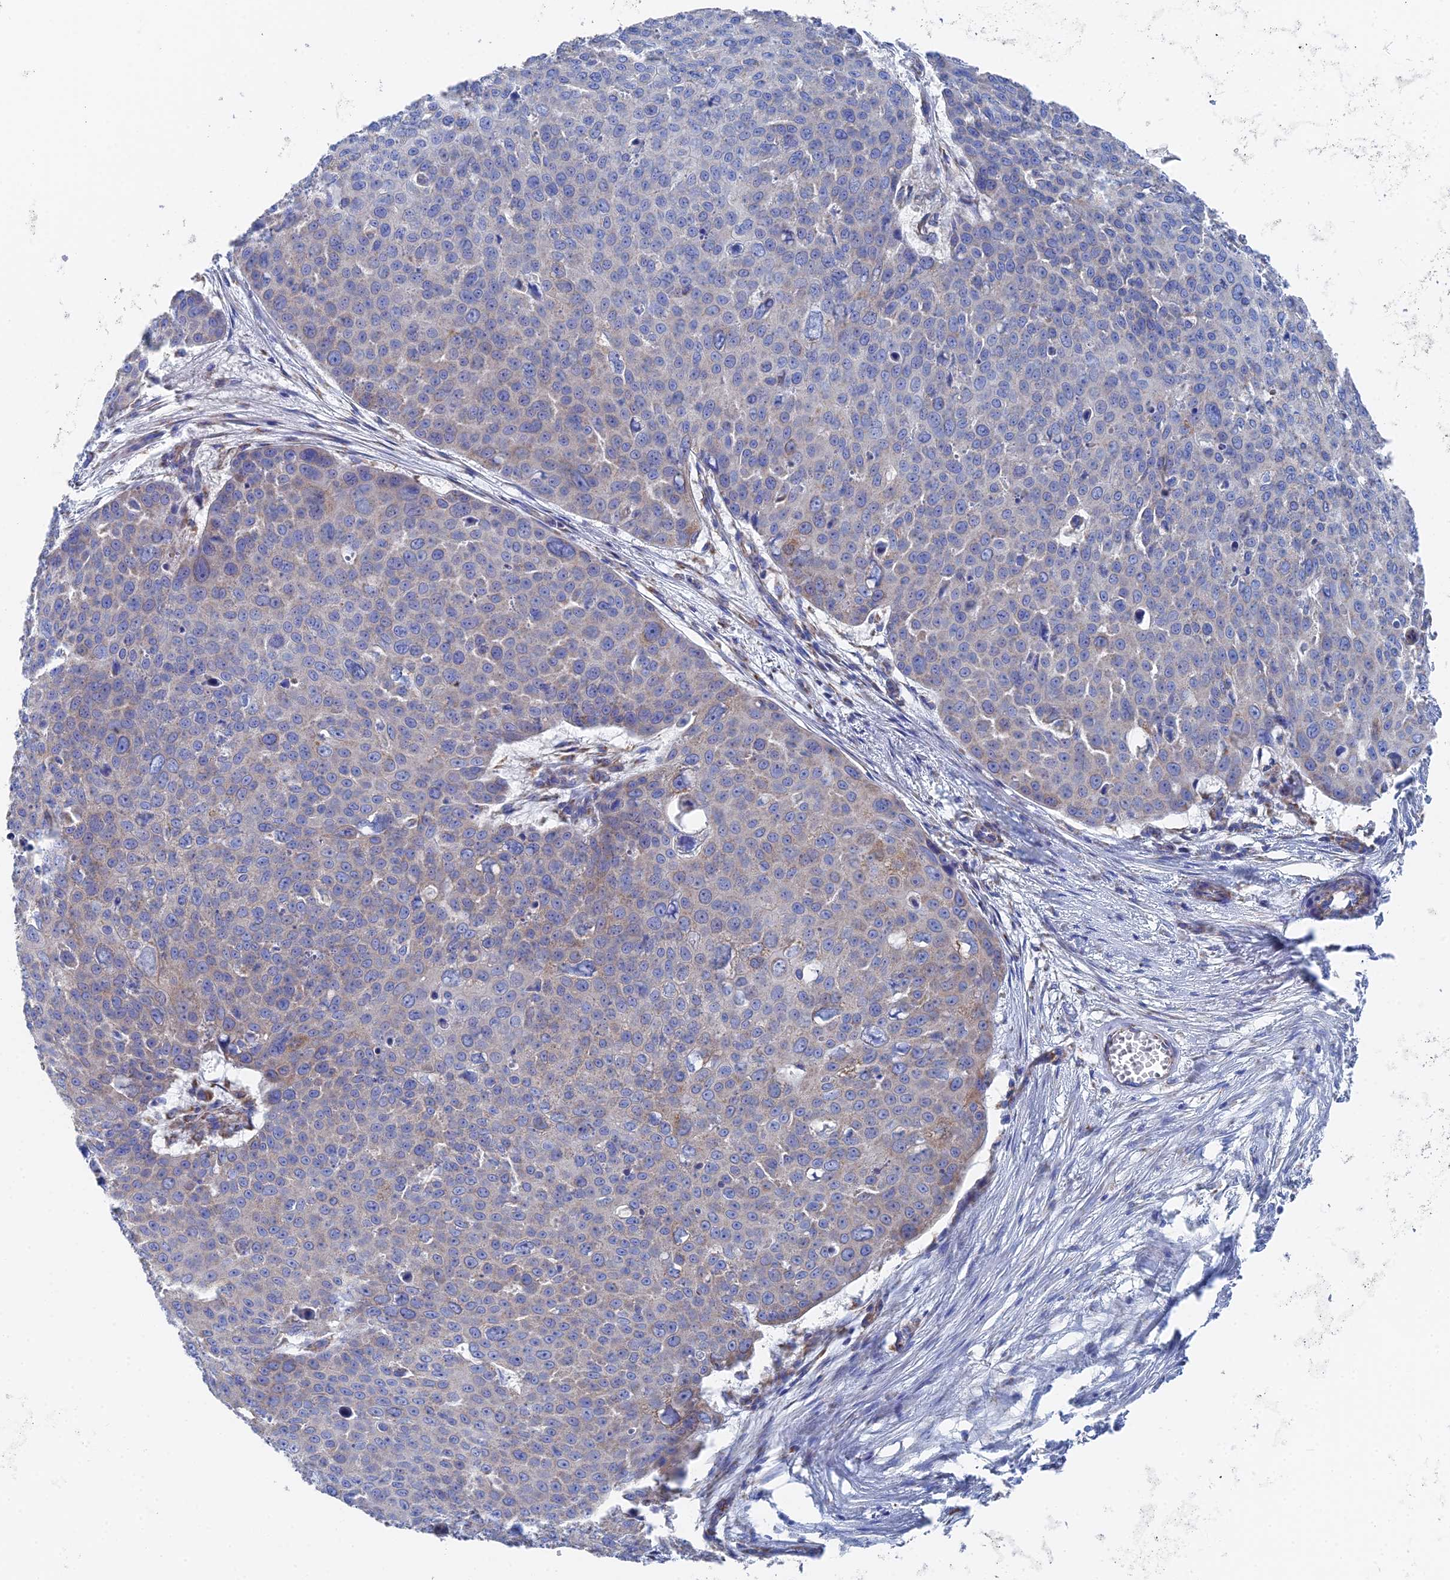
{"staining": {"intensity": "weak", "quantity": "<25%", "location": "cytoplasmic/membranous"}, "tissue": "skin cancer", "cell_type": "Tumor cells", "image_type": "cancer", "snomed": [{"axis": "morphology", "description": "Squamous cell carcinoma, NOS"}, {"axis": "topography", "description": "Skin"}], "caption": "Protein analysis of skin cancer (squamous cell carcinoma) demonstrates no significant expression in tumor cells.", "gene": "IFT80", "patient": {"sex": "male", "age": 71}}